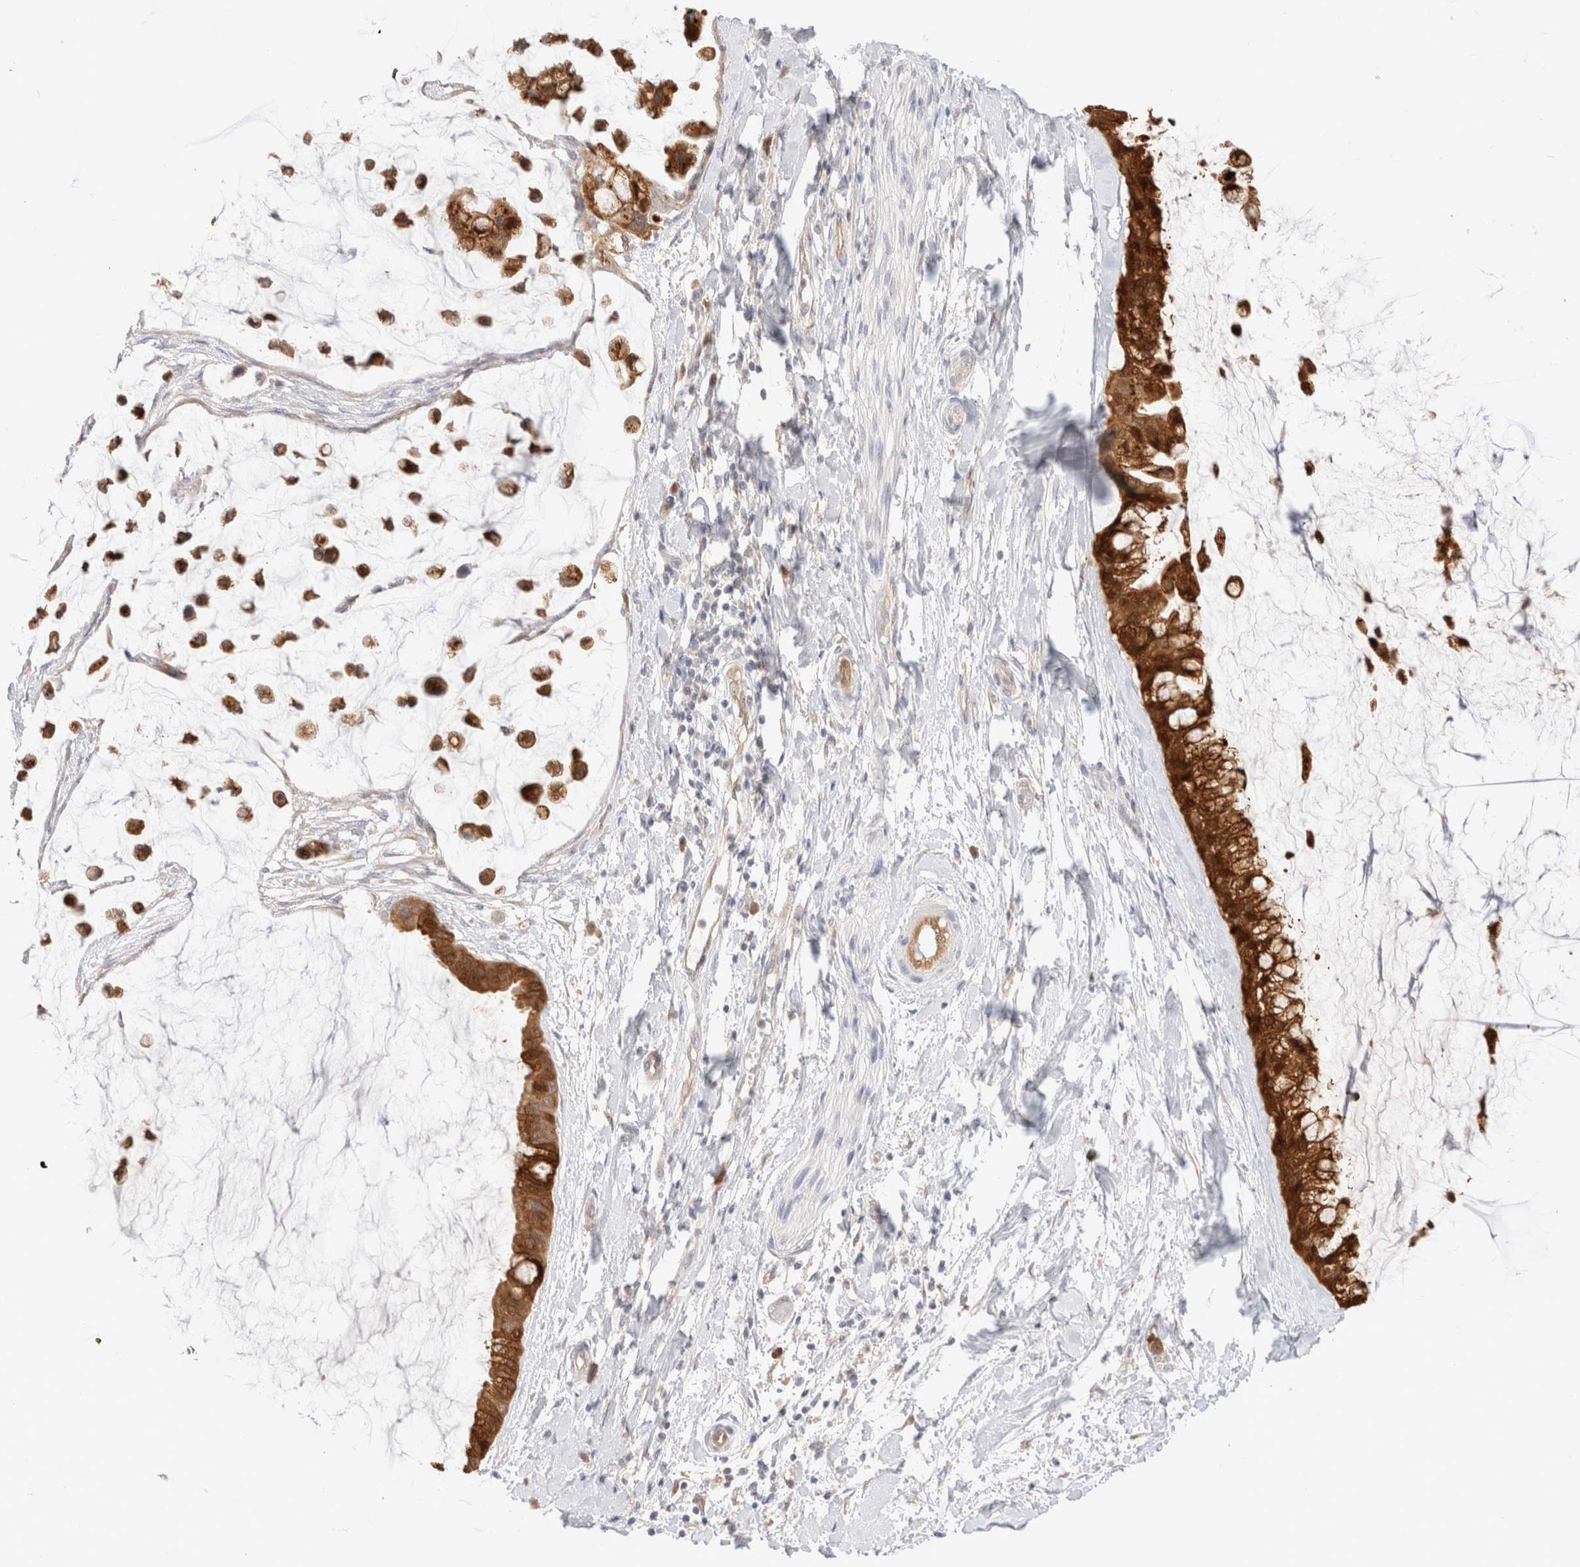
{"staining": {"intensity": "strong", "quantity": ">75%", "location": "cytoplasmic/membranous,nuclear"}, "tissue": "ovarian cancer", "cell_type": "Tumor cells", "image_type": "cancer", "snomed": [{"axis": "morphology", "description": "Cystadenocarcinoma, mucinous, NOS"}, {"axis": "topography", "description": "Ovary"}], "caption": "Human ovarian cancer stained for a protein (brown) exhibits strong cytoplasmic/membranous and nuclear positive staining in approximately >75% of tumor cells.", "gene": "EFCAB13", "patient": {"sex": "female", "age": 39}}